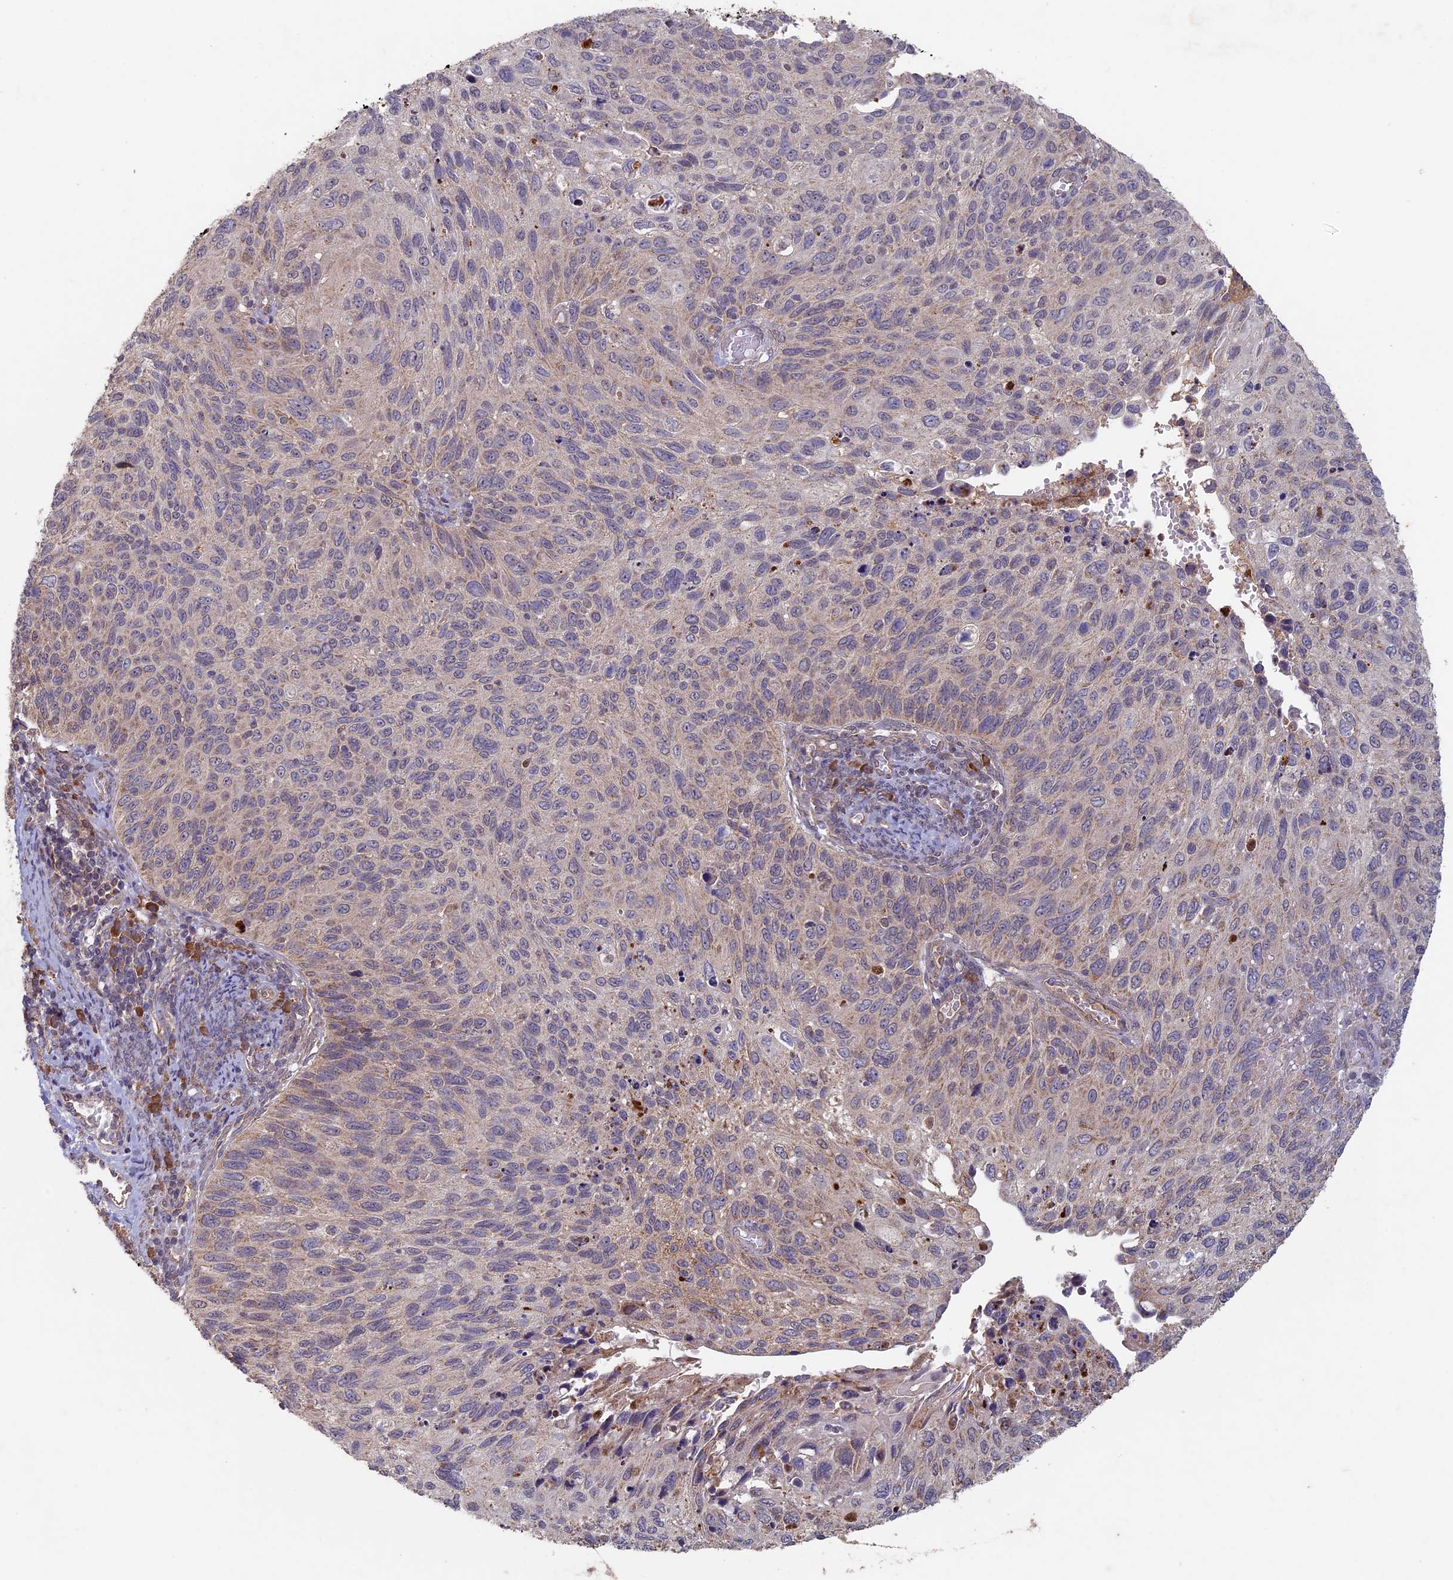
{"staining": {"intensity": "weak", "quantity": "25%-75%", "location": "cytoplasmic/membranous"}, "tissue": "cervical cancer", "cell_type": "Tumor cells", "image_type": "cancer", "snomed": [{"axis": "morphology", "description": "Squamous cell carcinoma, NOS"}, {"axis": "topography", "description": "Cervix"}], "caption": "Cervical squamous cell carcinoma tissue shows weak cytoplasmic/membranous expression in about 25%-75% of tumor cells", "gene": "RCCD1", "patient": {"sex": "female", "age": 70}}